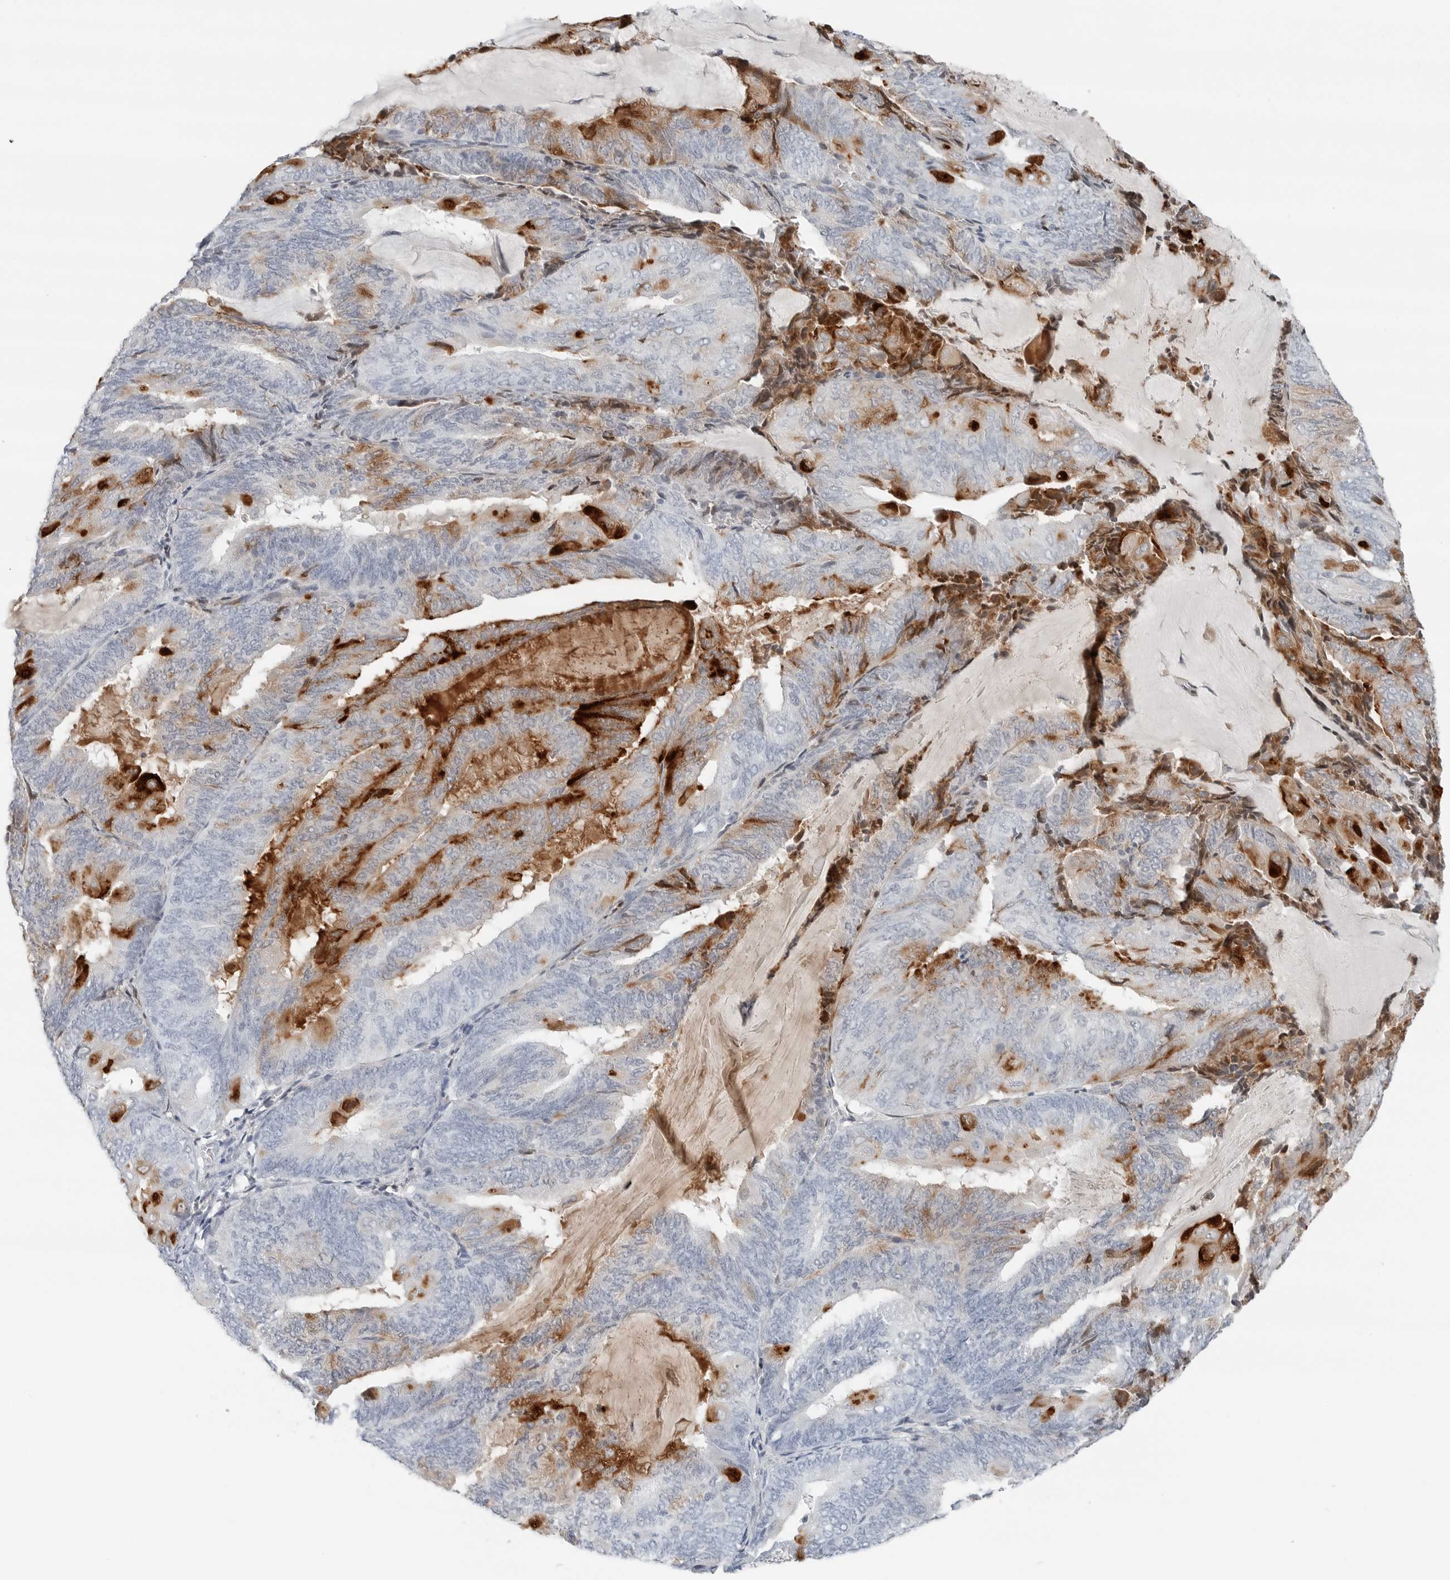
{"staining": {"intensity": "strong", "quantity": "<25%", "location": "cytoplasmic/membranous"}, "tissue": "endometrial cancer", "cell_type": "Tumor cells", "image_type": "cancer", "snomed": [{"axis": "morphology", "description": "Adenocarcinoma, NOS"}, {"axis": "topography", "description": "Endometrium"}], "caption": "This photomicrograph reveals immunohistochemistry (IHC) staining of human endometrial adenocarcinoma, with medium strong cytoplasmic/membranous staining in about <25% of tumor cells.", "gene": "SLPI", "patient": {"sex": "female", "age": 81}}